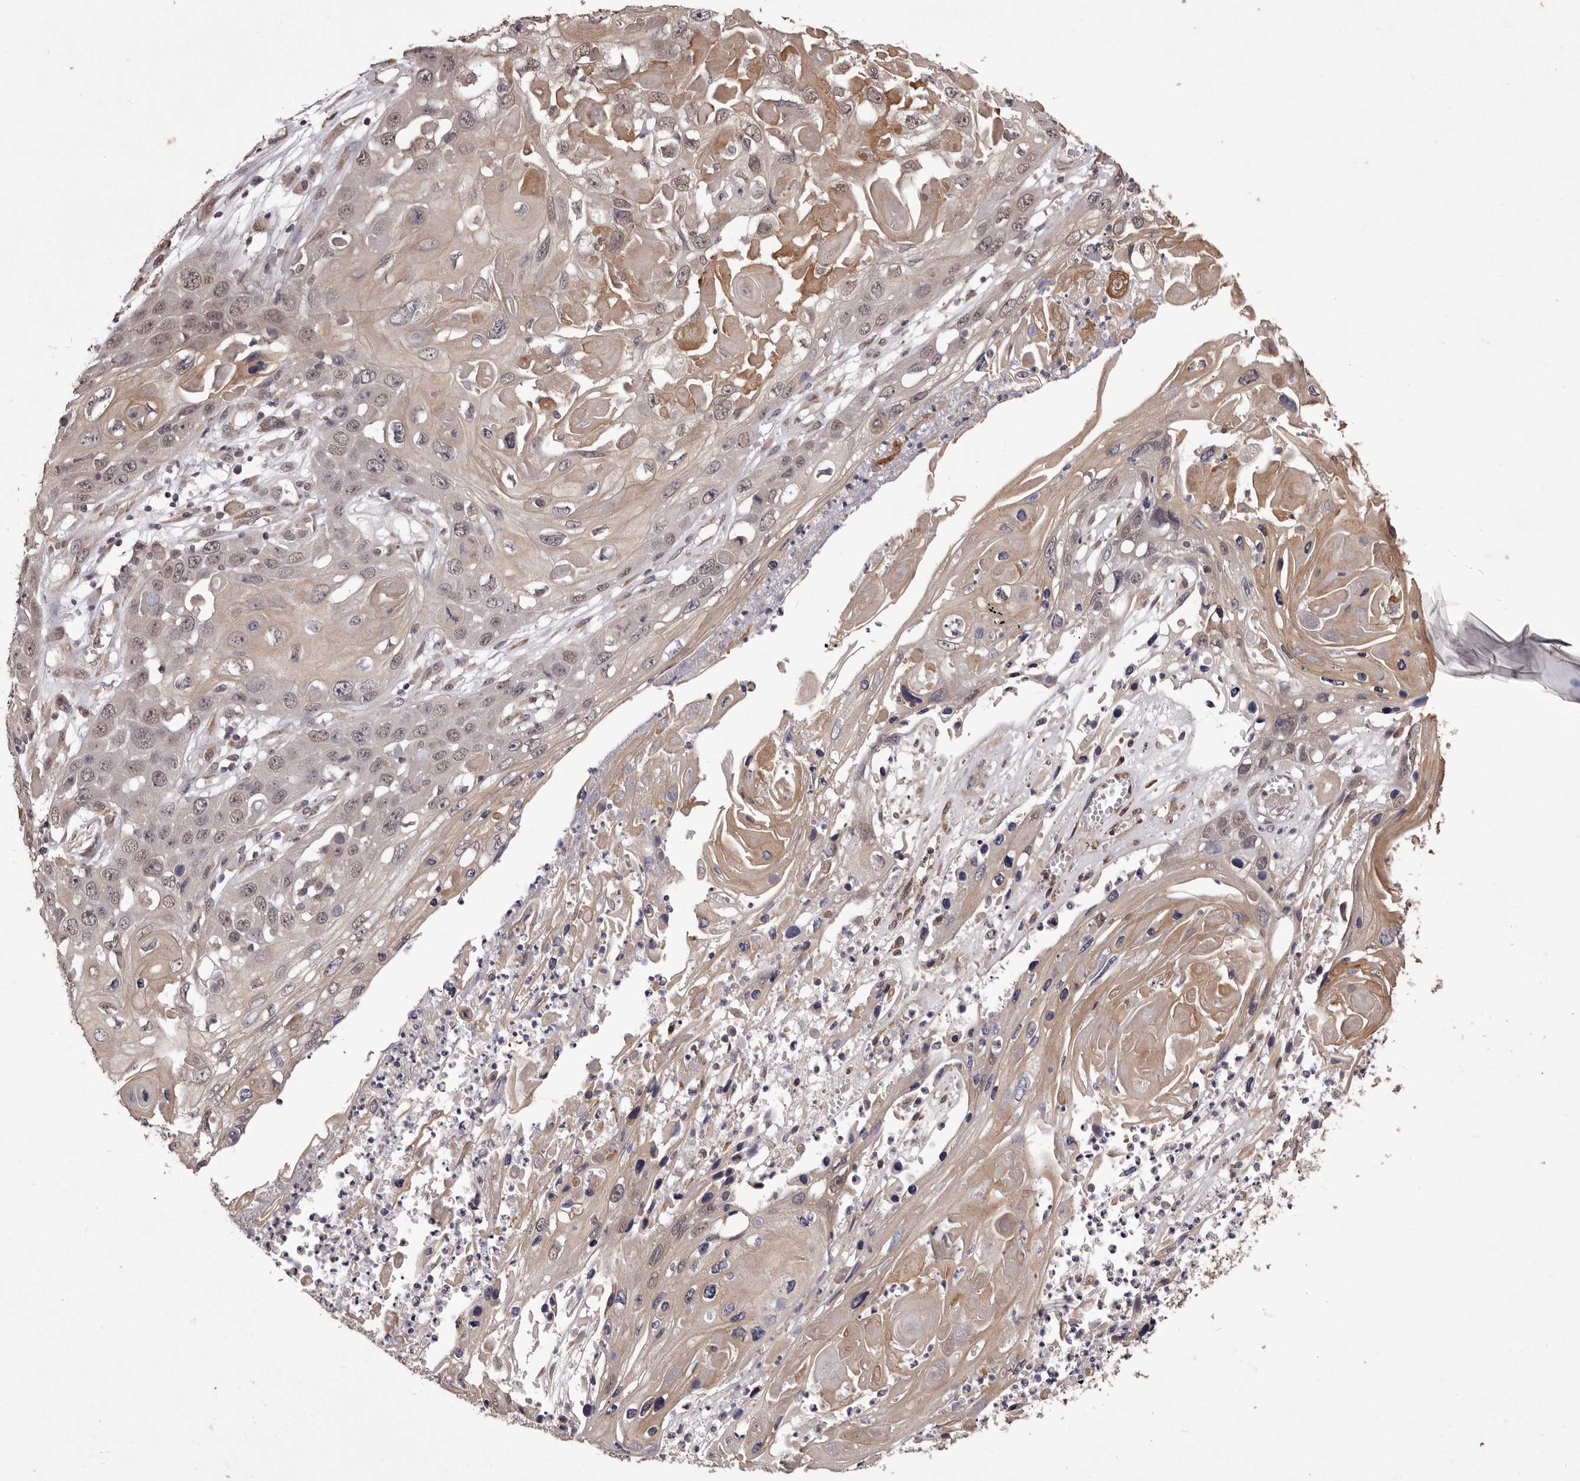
{"staining": {"intensity": "weak", "quantity": "25%-75%", "location": "cytoplasmic/membranous,nuclear"}, "tissue": "skin cancer", "cell_type": "Tumor cells", "image_type": "cancer", "snomed": [{"axis": "morphology", "description": "Squamous cell carcinoma, NOS"}, {"axis": "topography", "description": "Skin"}], "caption": "Weak cytoplasmic/membranous and nuclear protein staining is present in approximately 25%-75% of tumor cells in skin squamous cell carcinoma.", "gene": "CELF3", "patient": {"sex": "male", "age": 55}}